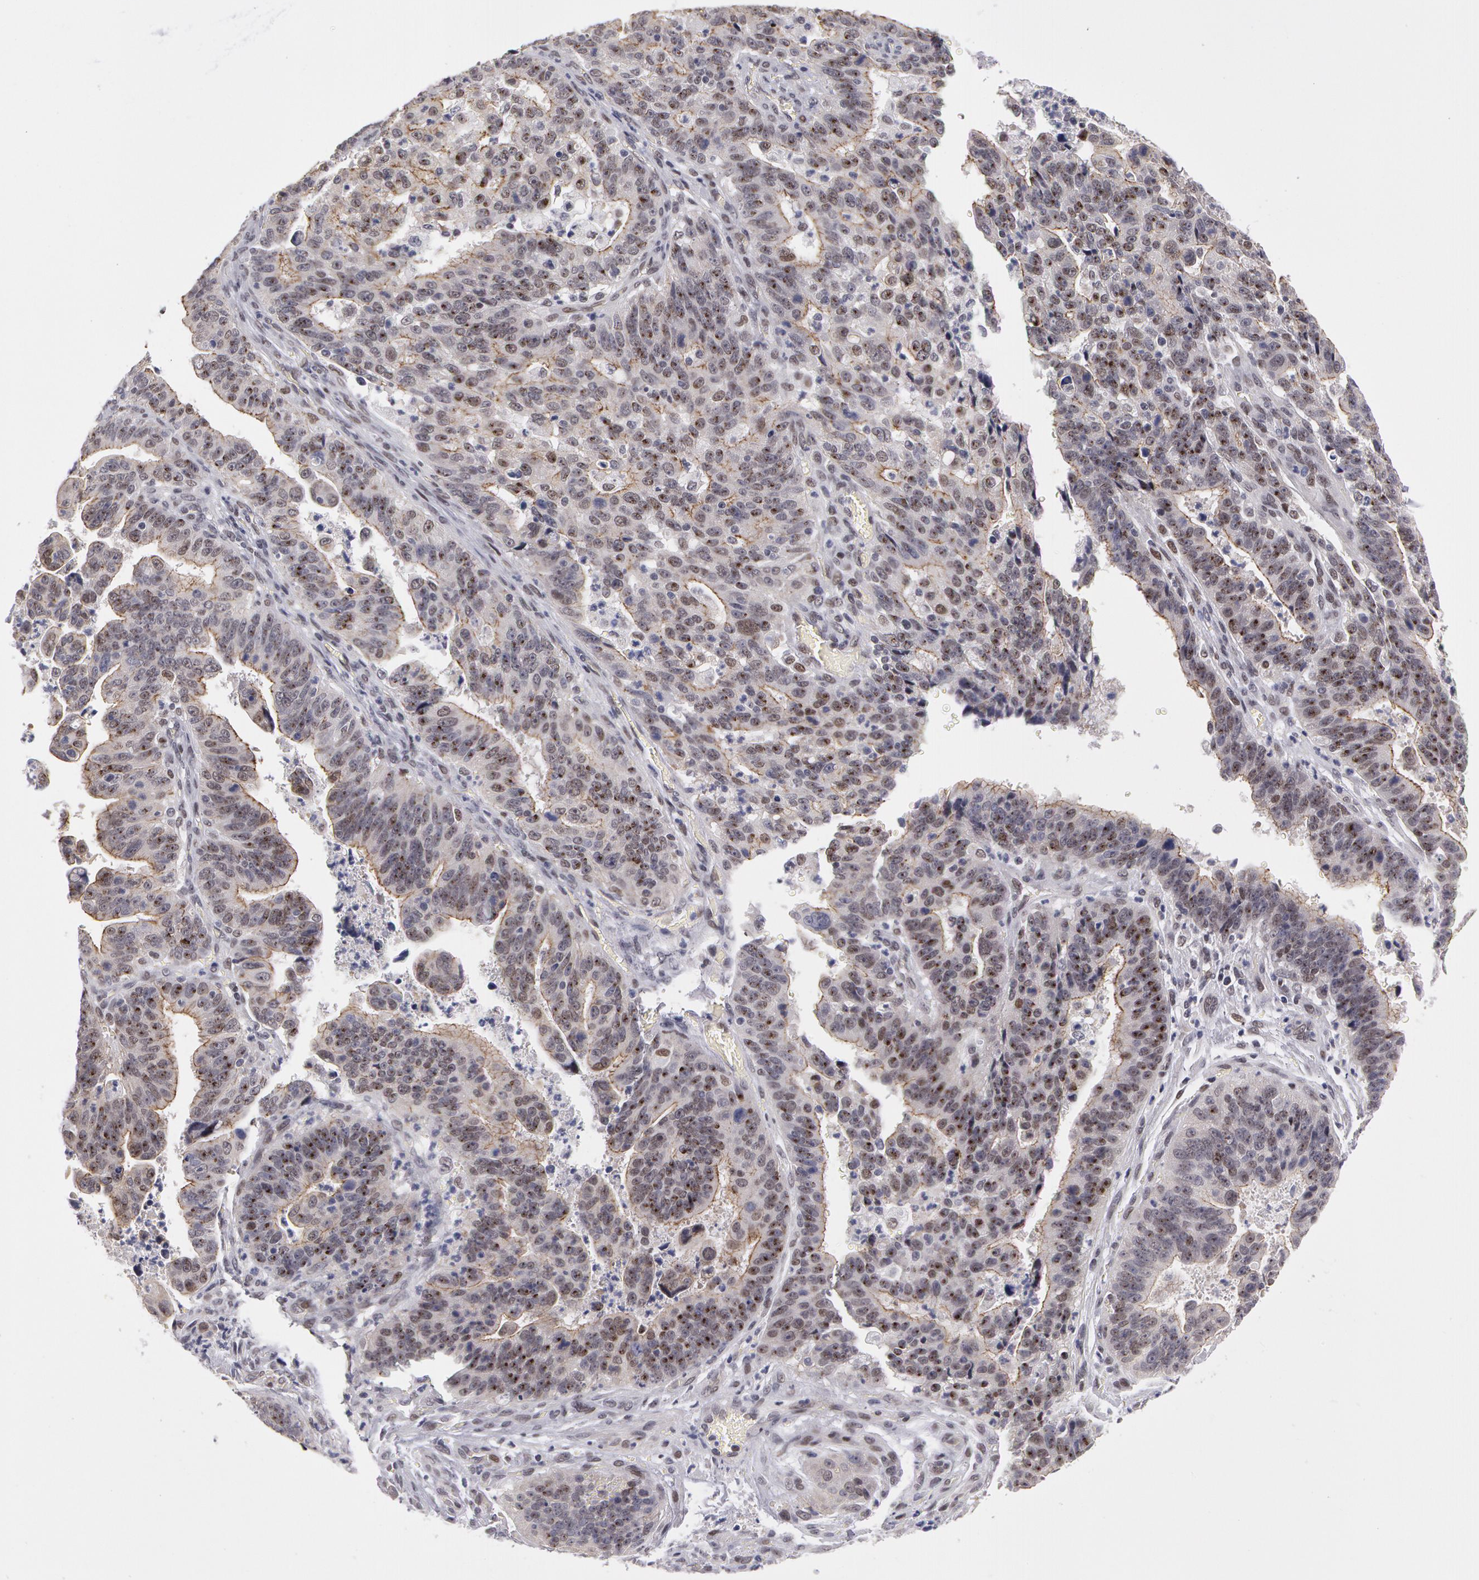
{"staining": {"intensity": "weak", "quantity": "<25%", "location": "nuclear"}, "tissue": "stomach cancer", "cell_type": "Tumor cells", "image_type": "cancer", "snomed": [{"axis": "morphology", "description": "Adenocarcinoma, NOS"}, {"axis": "topography", "description": "Stomach, upper"}], "caption": "Photomicrograph shows no significant protein positivity in tumor cells of stomach adenocarcinoma.", "gene": "PRICKLE1", "patient": {"sex": "female", "age": 50}}